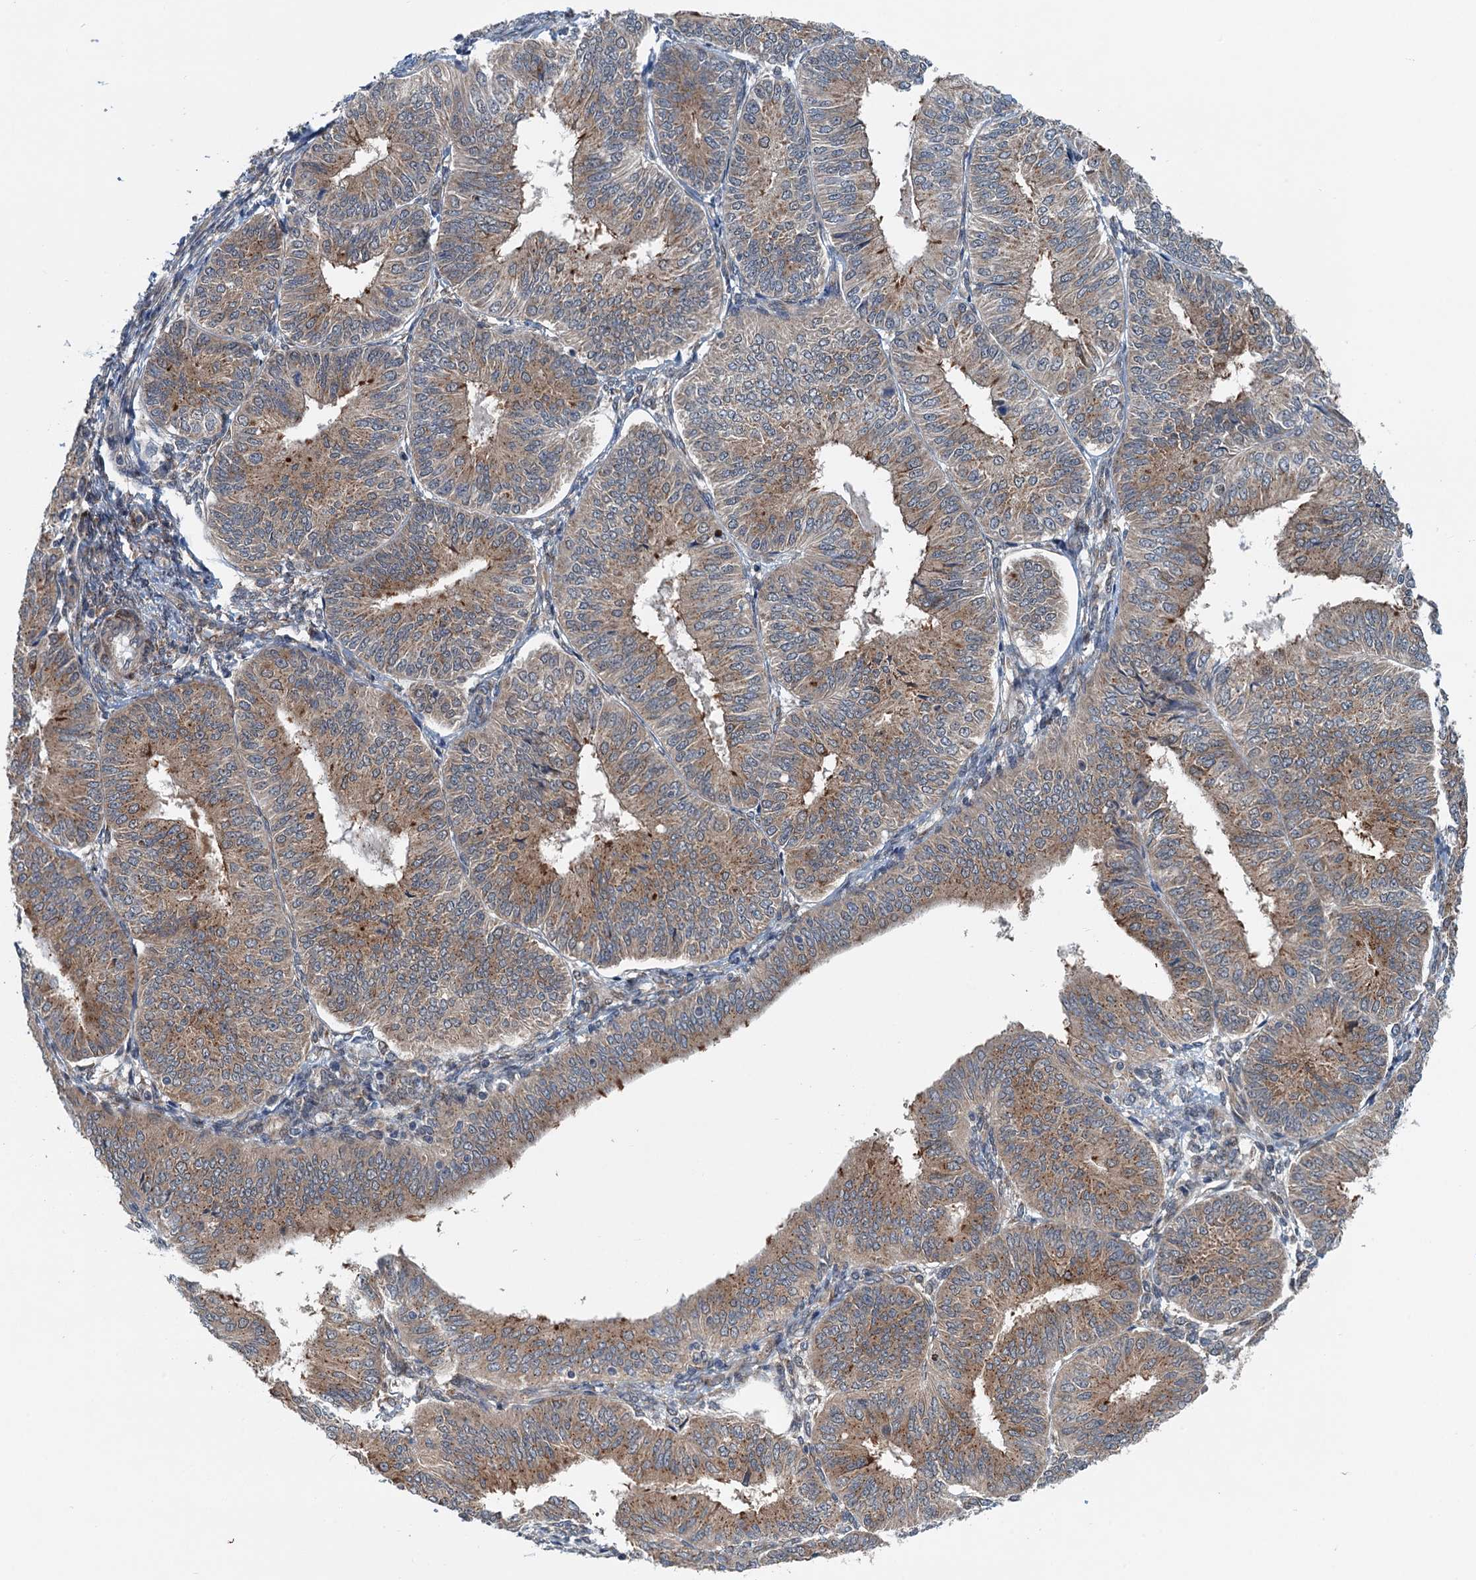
{"staining": {"intensity": "moderate", "quantity": "25%-75%", "location": "cytoplasmic/membranous"}, "tissue": "endometrial cancer", "cell_type": "Tumor cells", "image_type": "cancer", "snomed": [{"axis": "morphology", "description": "Adenocarcinoma, NOS"}, {"axis": "topography", "description": "Endometrium"}], "caption": "The histopathology image shows a brown stain indicating the presence of a protein in the cytoplasmic/membranous of tumor cells in endometrial cancer (adenocarcinoma).", "gene": "DYNC2I2", "patient": {"sex": "female", "age": 58}}